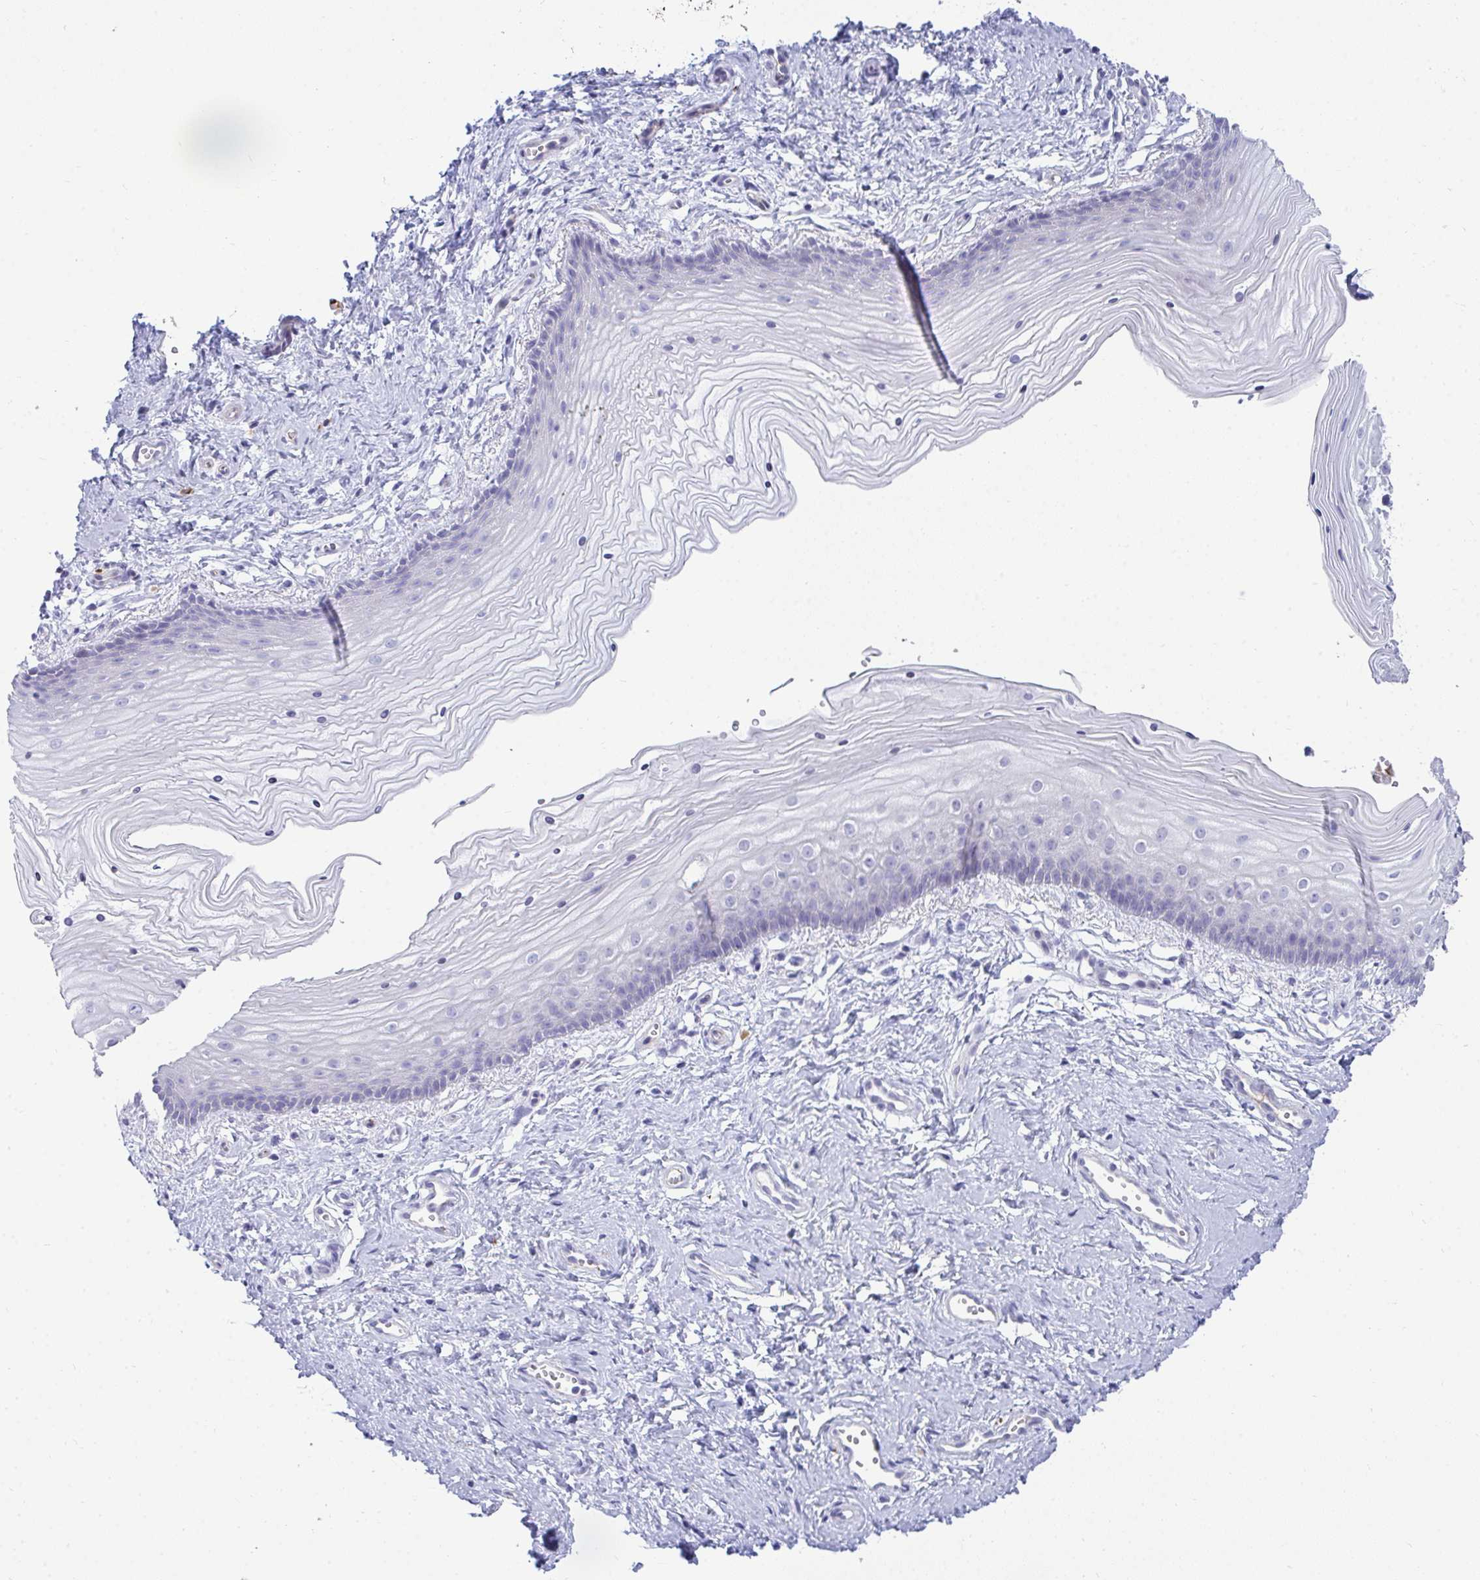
{"staining": {"intensity": "negative", "quantity": "none", "location": "none"}, "tissue": "vagina", "cell_type": "Squamous epithelial cells", "image_type": "normal", "snomed": [{"axis": "morphology", "description": "Normal tissue, NOS"}, {"axis": "topography", "description": "Vagina"}], "caption": "A histopathology image of human vagina is negative for staining in squamous epithelial cells. (Immunohistochemistry, brightfield microscopy, high magnification).", "gene": "TSBP1", "patient": {"sex": "female", "age": 38}}